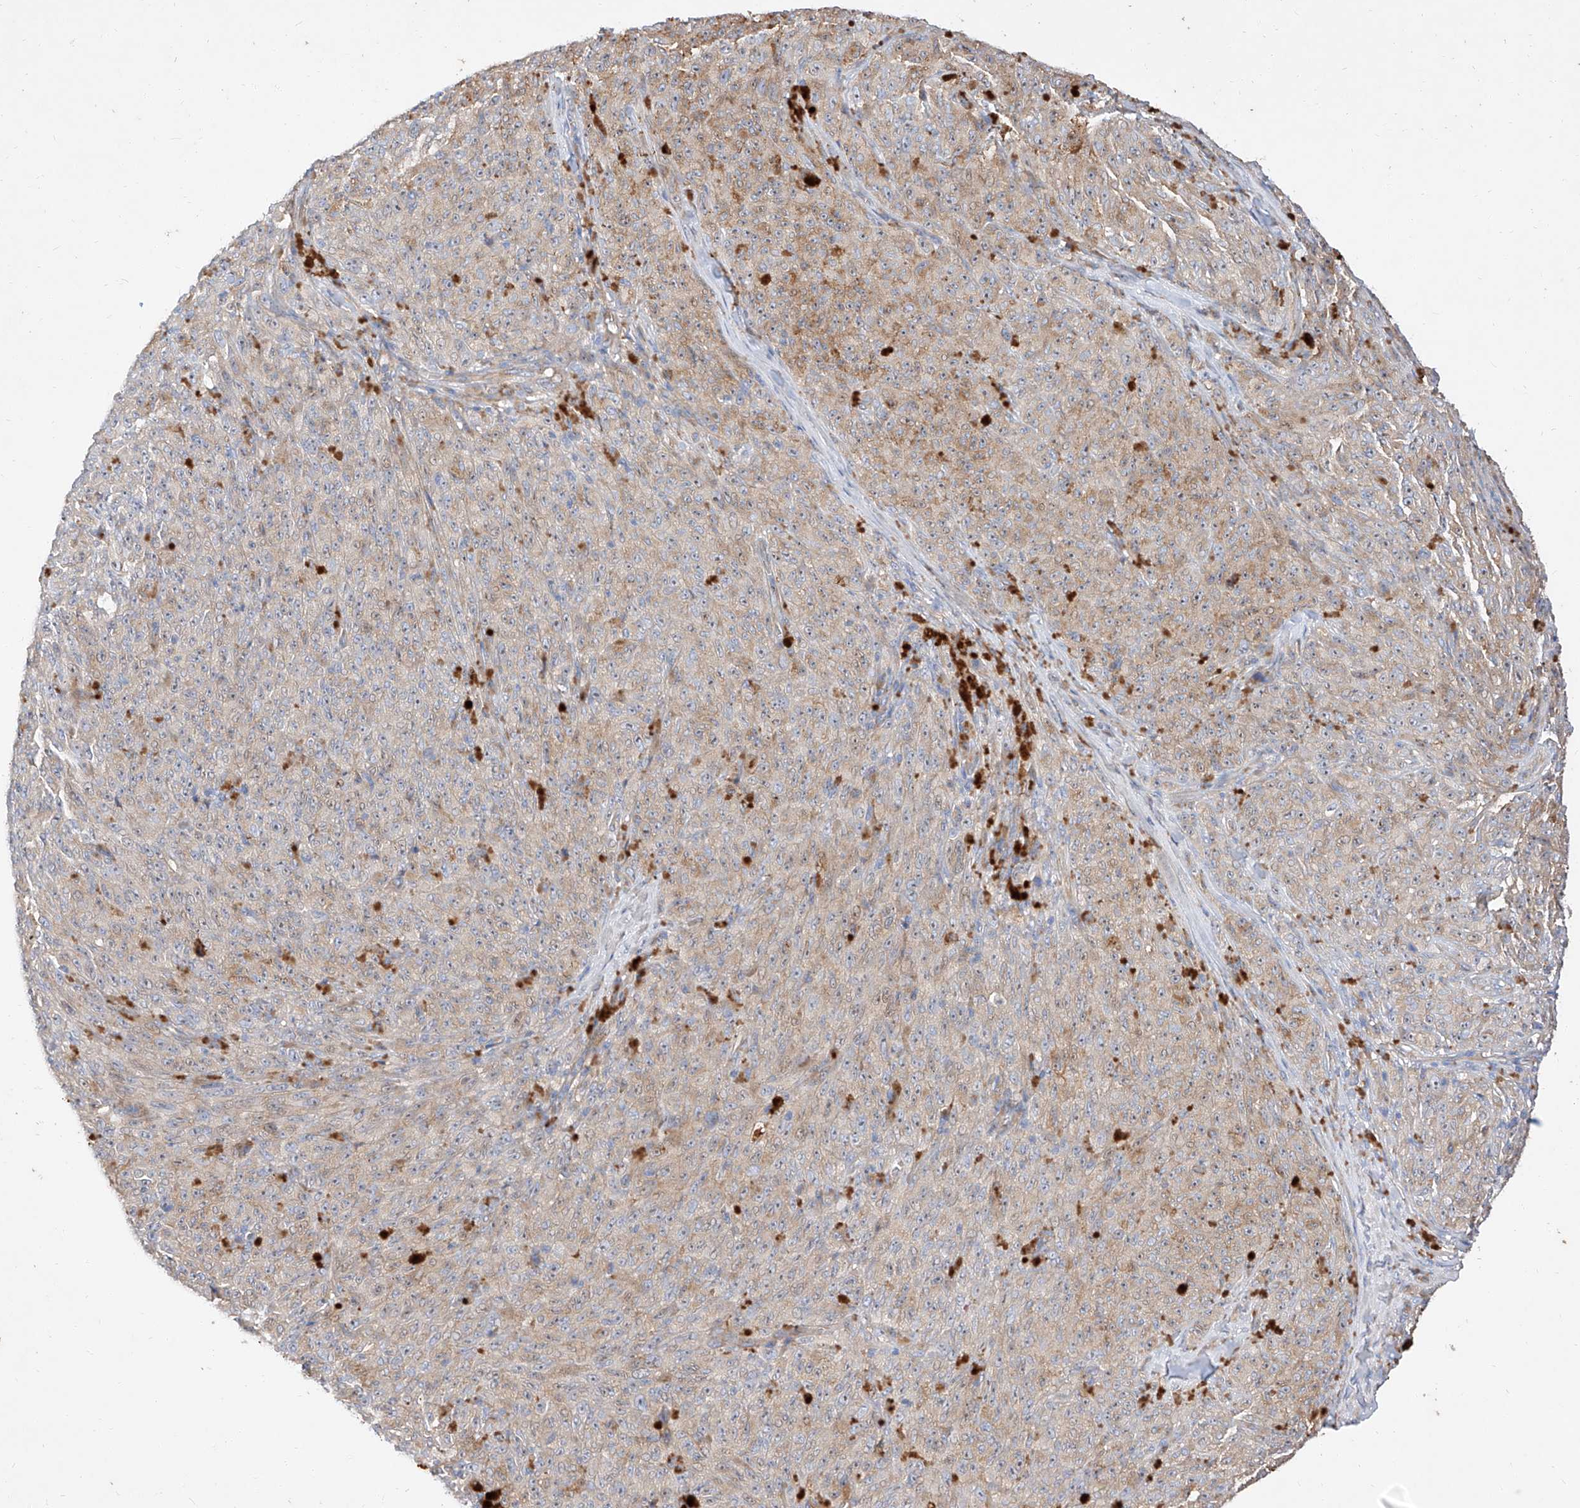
{"staining": {"intensity": "weak", "quantity": ">75%", "location": "cytoplasmic/membranous"}, "tissue": "melanoma", "cell_type": "Tumor cells", "image_type": "cancer", "snomed": [{"axis": "morphology", "description": "Malignant melanoma, NOS"}, {"axis": "topography", "description": "Skin"}], "caption": "Immunohistochemistry (IHC) of human malignant melanoma displays low levels of weak cytoplasmic/membranous staining in about >75% of tumor cells. The protein of interest is stained brown, and the nuclei are stained in blue (DAB IHC with brightfield microscopy, high magnification).", "gene": "DIRAS3", "patient": {"sex": "female", "age": 82}}